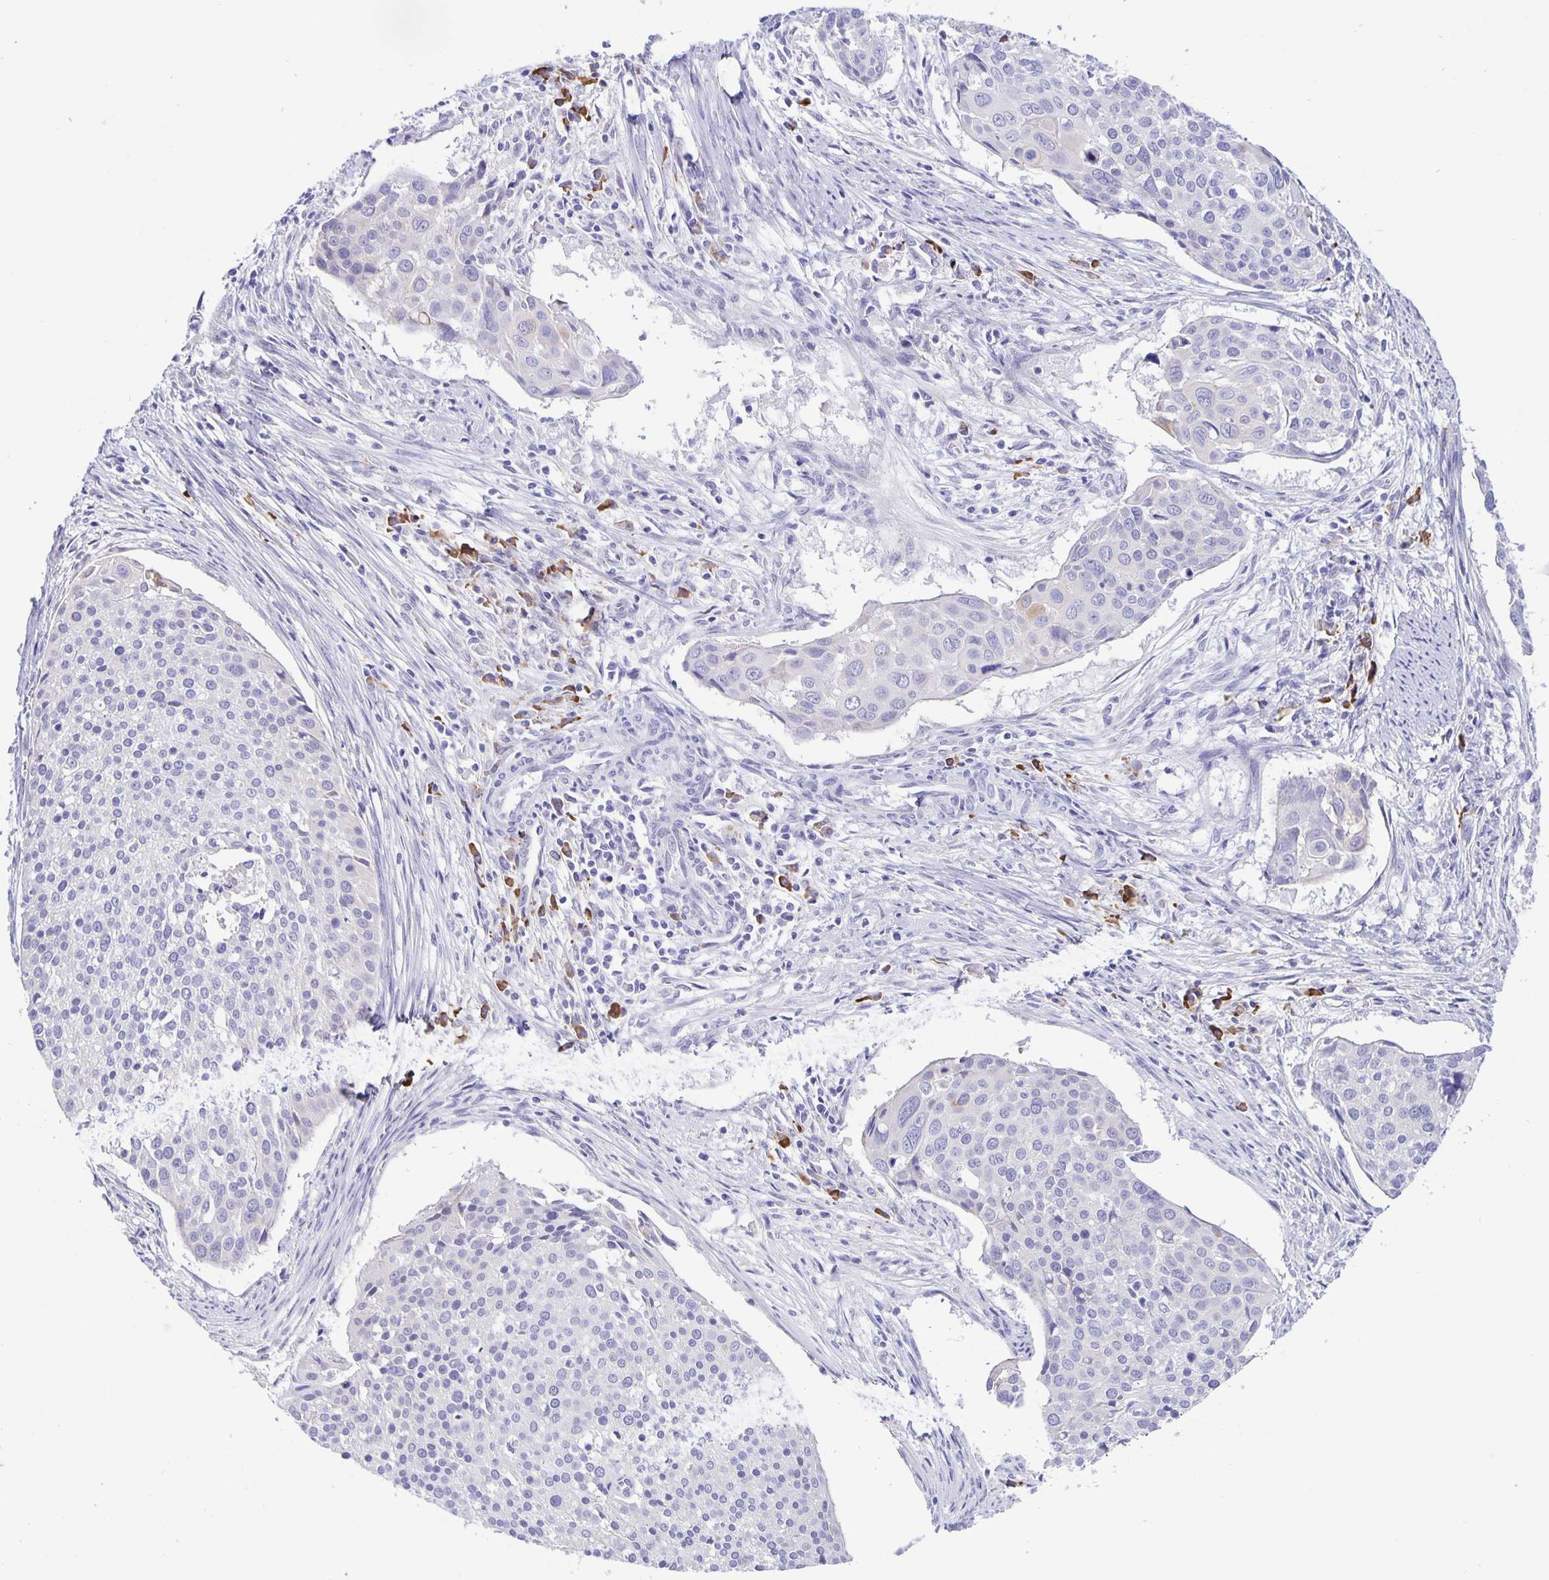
{"staining": {"intensity": "negative", "quantity": "none", "location": "none"}, "tissue": "cervical cancer", "cell_type": "Tumor cells", "image_type": "cancer", "snomed": [{"axis": "morphology", "description": "Squamous cell carcinoma, NOS"}, {"axis": "topography", "description": "Cervix"}], "caption": "A micrograph of cervical cancer (squamous cell carcinoma) stained for a protein shows no brown staining in tumor cells.", "gene": "ERMN", "patient": {"sex": "female", "age": 39}}